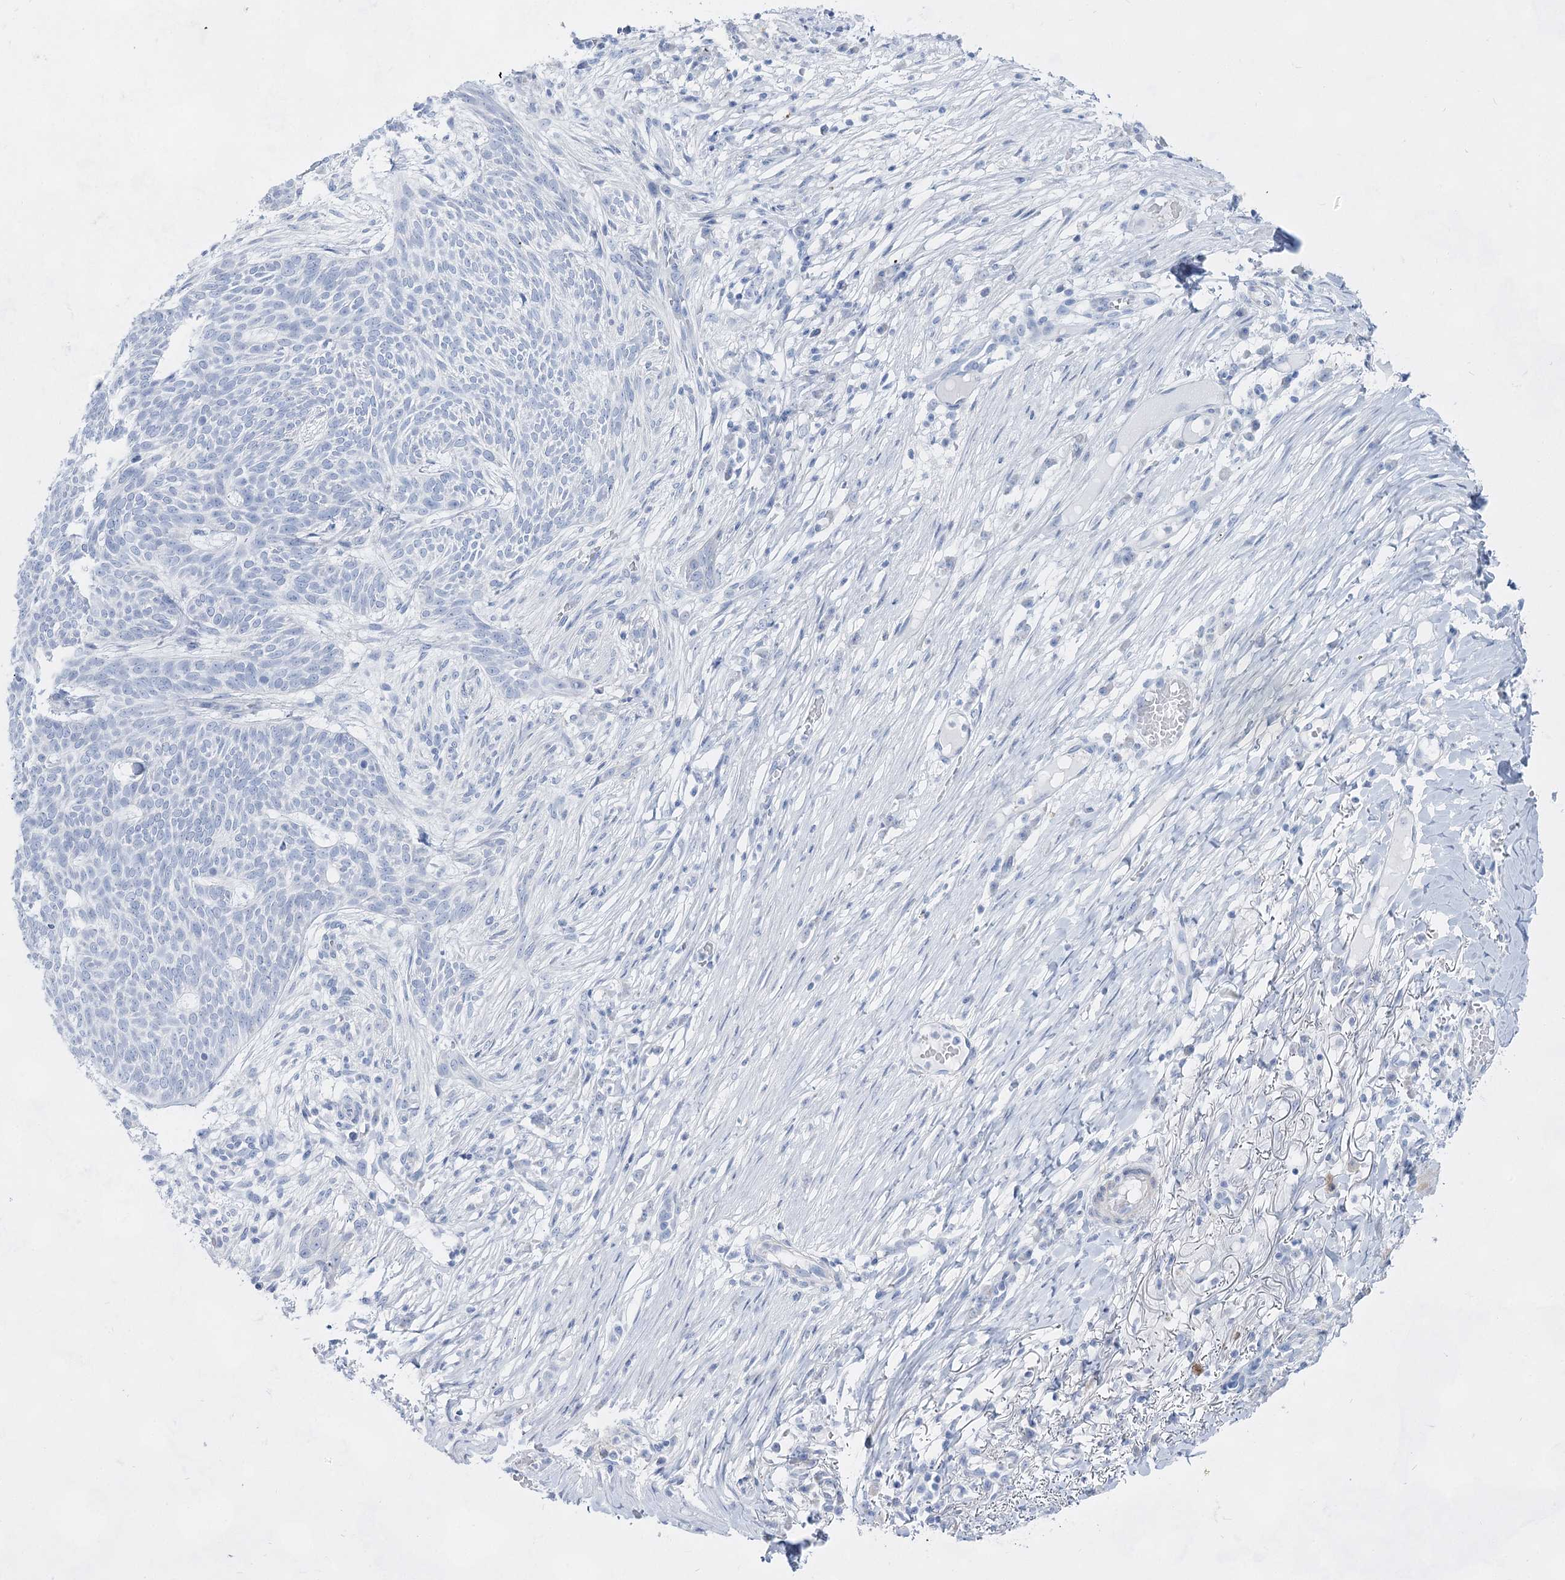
{"staining": {"intensity": "negative", "quantity": "none", "location": "none"}, "tissue": "skin cancer", "cell_type": "Tumor cells", "image_type": "cancer", "snomed": [{"axis": "morphology", "description": "Normal tissue, NOS"}, {"axis": "morphology", "description": "Basal cell carcinoma"}, {"axis": "topography", "description": "Skin"}], "caption": "A high-resolution micrograph shows immunohistochemistry staining of skin basal cell carcinoma, which reveals no significant staining in tumor cells. (Brightfield microscopy of DAB immunohistochemistry (IHC) at high magnification).", "gene": "ACRV1", "patient": {"sex": "male", "age": 64}}